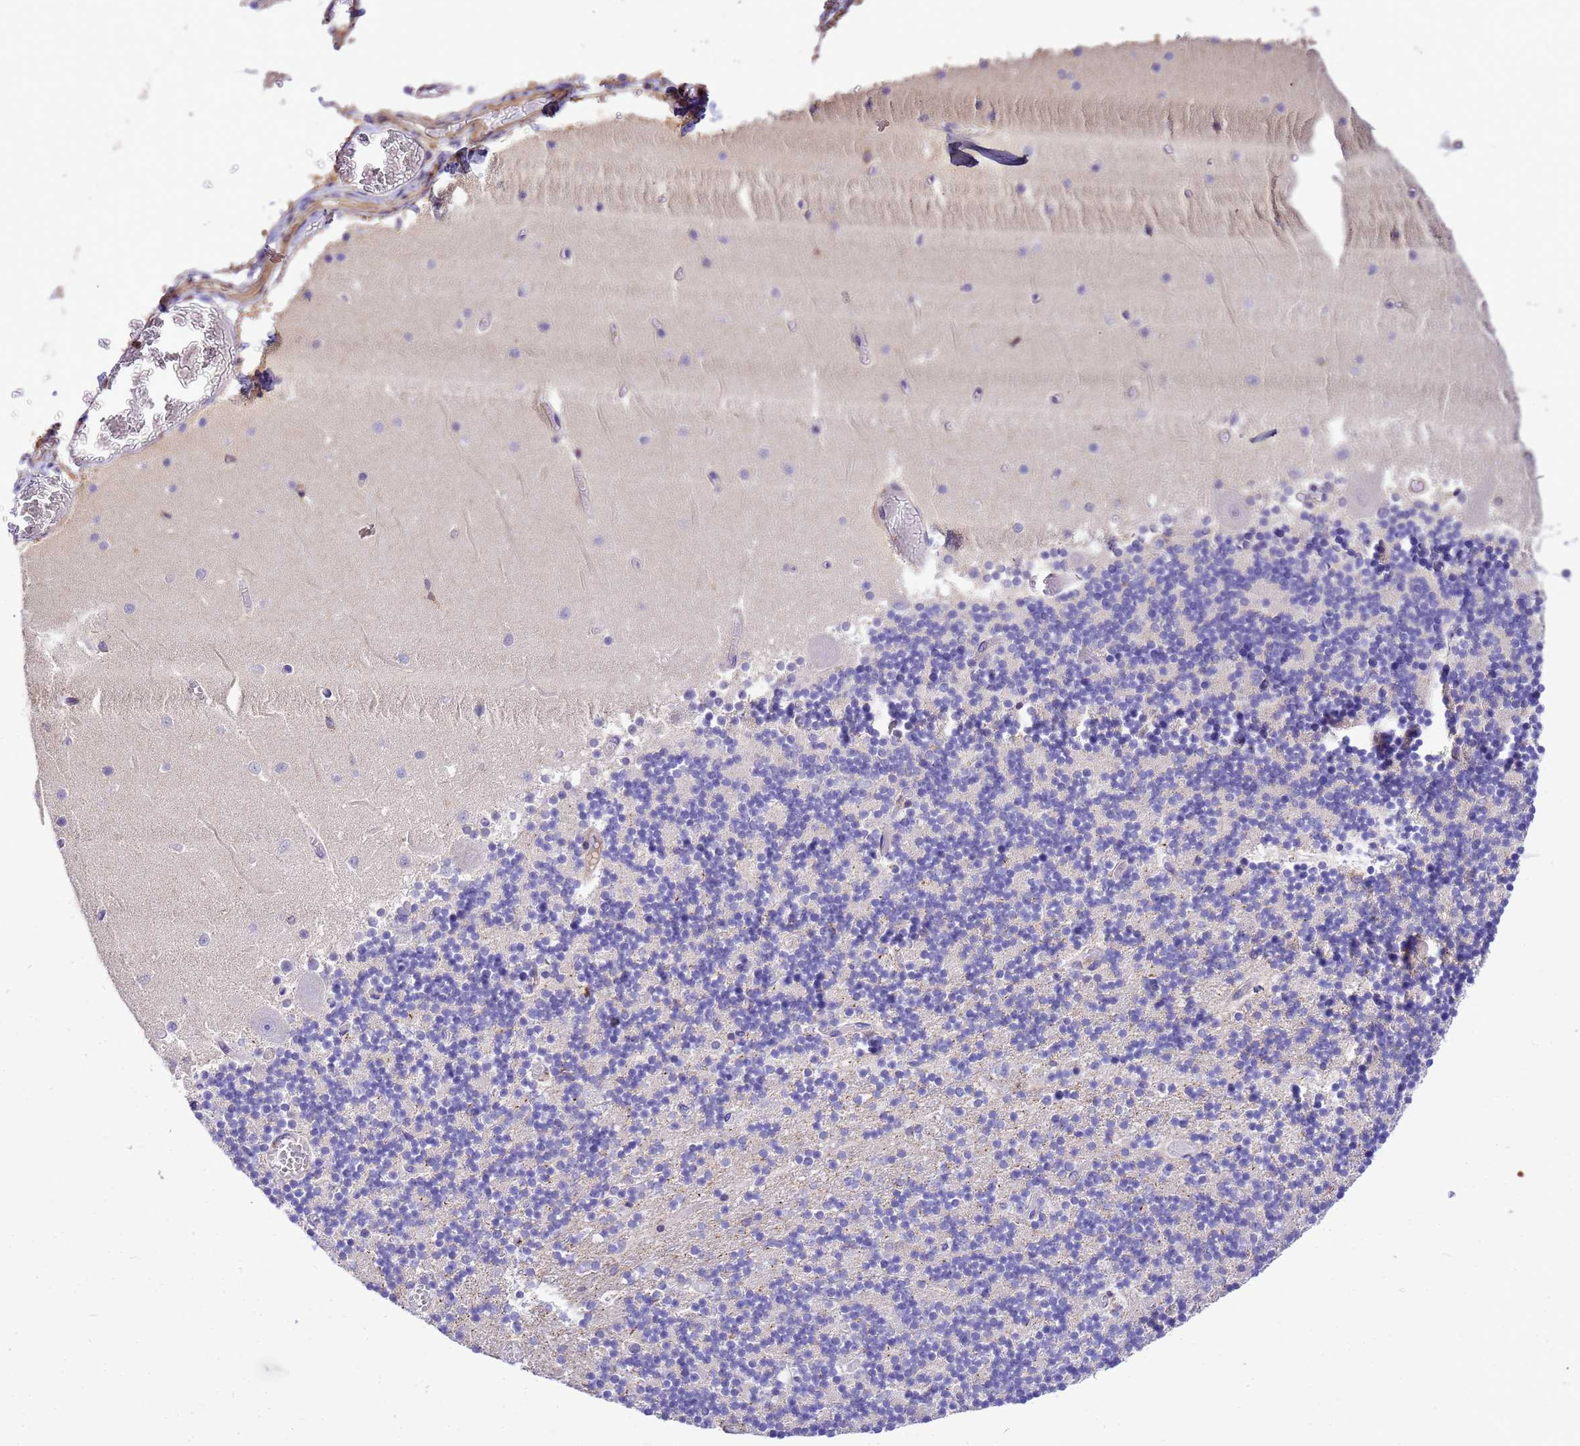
{"staining": {"intensity": "negative", "quantity": "none", "location": "none"}, "tissue": "cerebellum", "cell_type": "Cells in granular layer", "image_type": "normal", "snomed": [{"axis": "morphology", "description": "Normal tissue, NOS"}, {"axis": "topography", "description": "Cerebellum"}], "caption": "The photomicrograph displays no staining of cells in granular layer in unremarkable cerebellum.", "gene": "WDR64", "patient": {"sex": "female", "age": 28}}